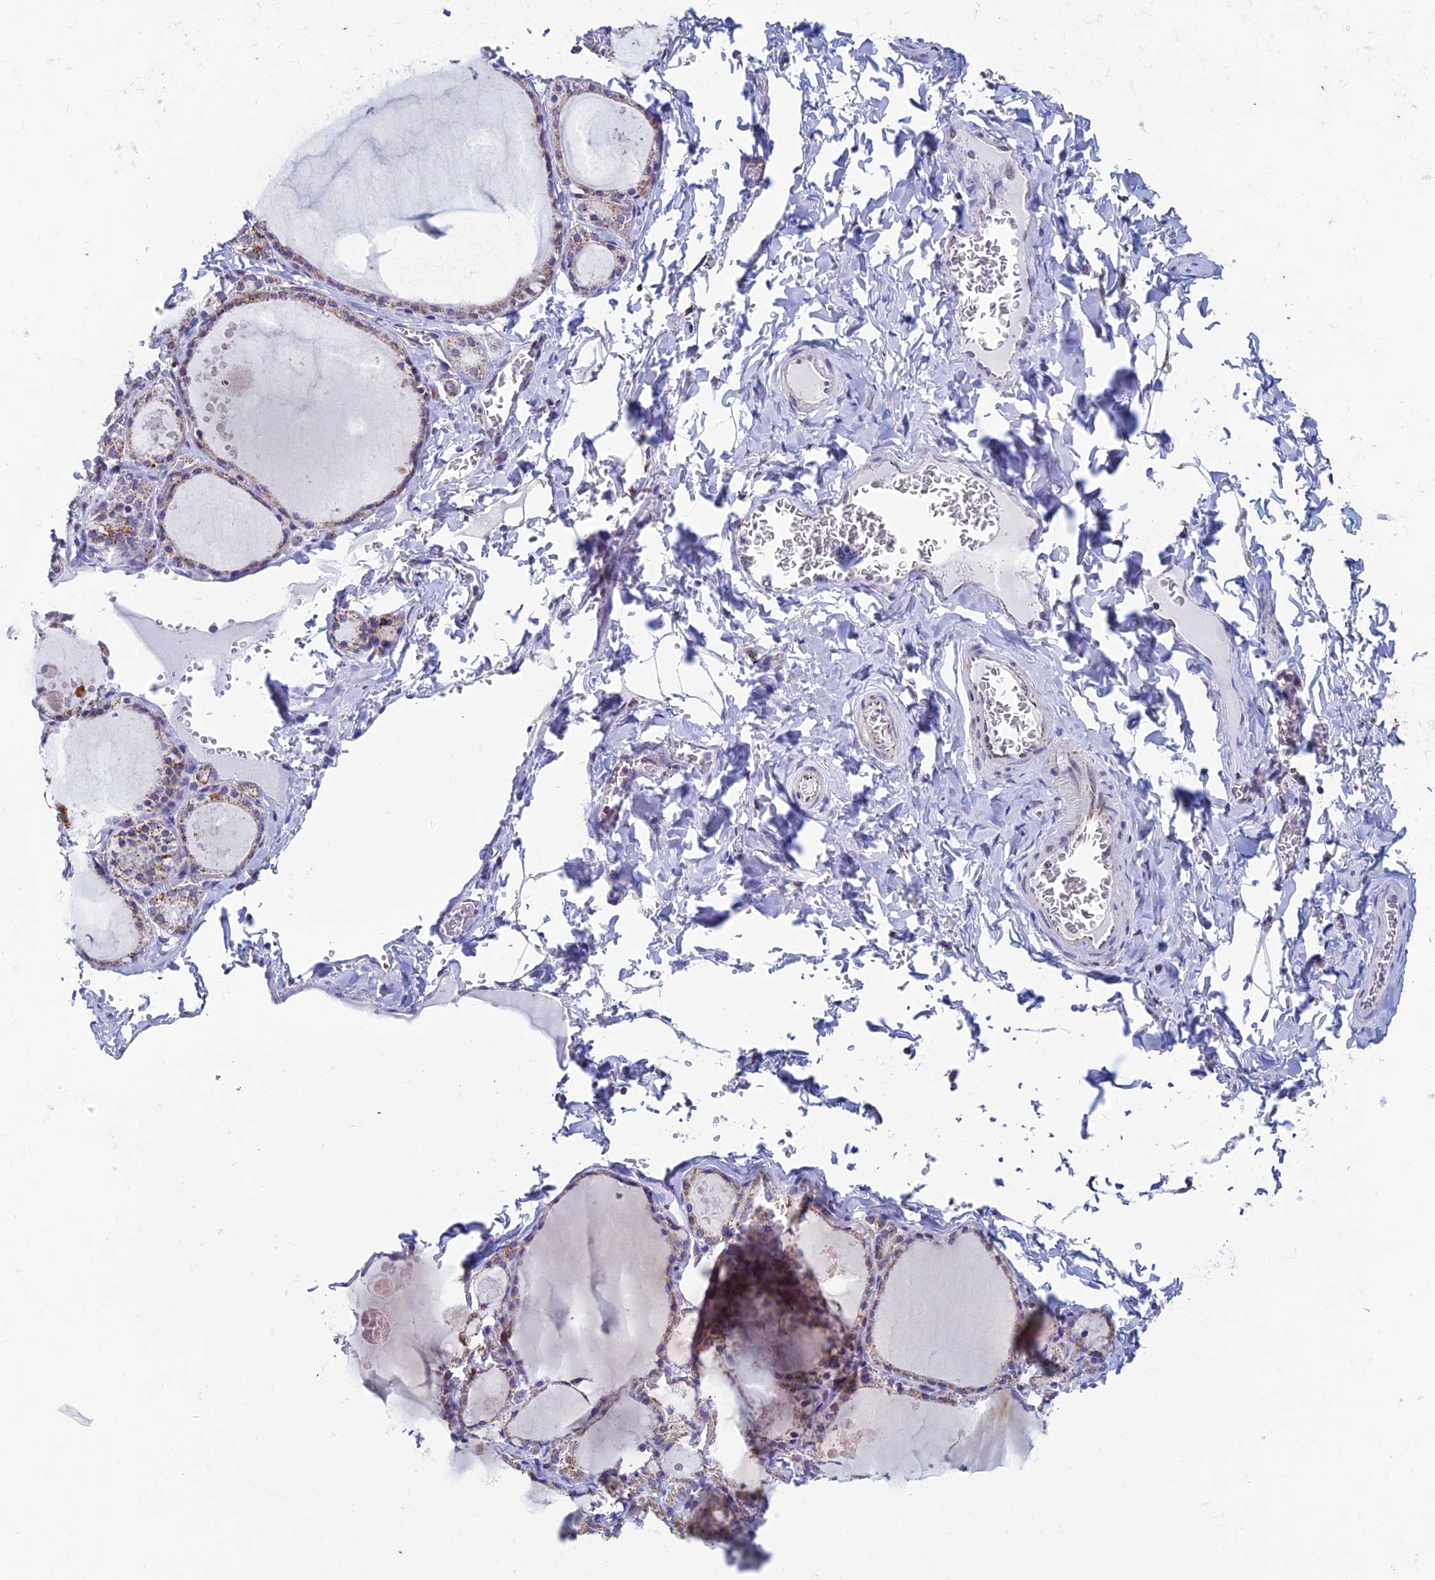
{"staining": {"intensity": "weak", "quantity": "25%-75%", "location": "cytoplasmic/membranous"}, "tissue": "thyroid gland", "cell_type": "Glandular cells", "image_type": "normal", "snomed": [{"axis": "morphology", "description": "Normal tissue, NOS"}, {"axis": "topography", "description": "Thyroid gland"}], "caption": "This photomicrograph reveals immunohistochemistry staining of normal human thyroid gland, with low weak cytoplasmic/membranous positivity in about 25%-75% of glandular cells.", "gene": "ZNG1A", "patient": {"sex": "male", "age": 56}}